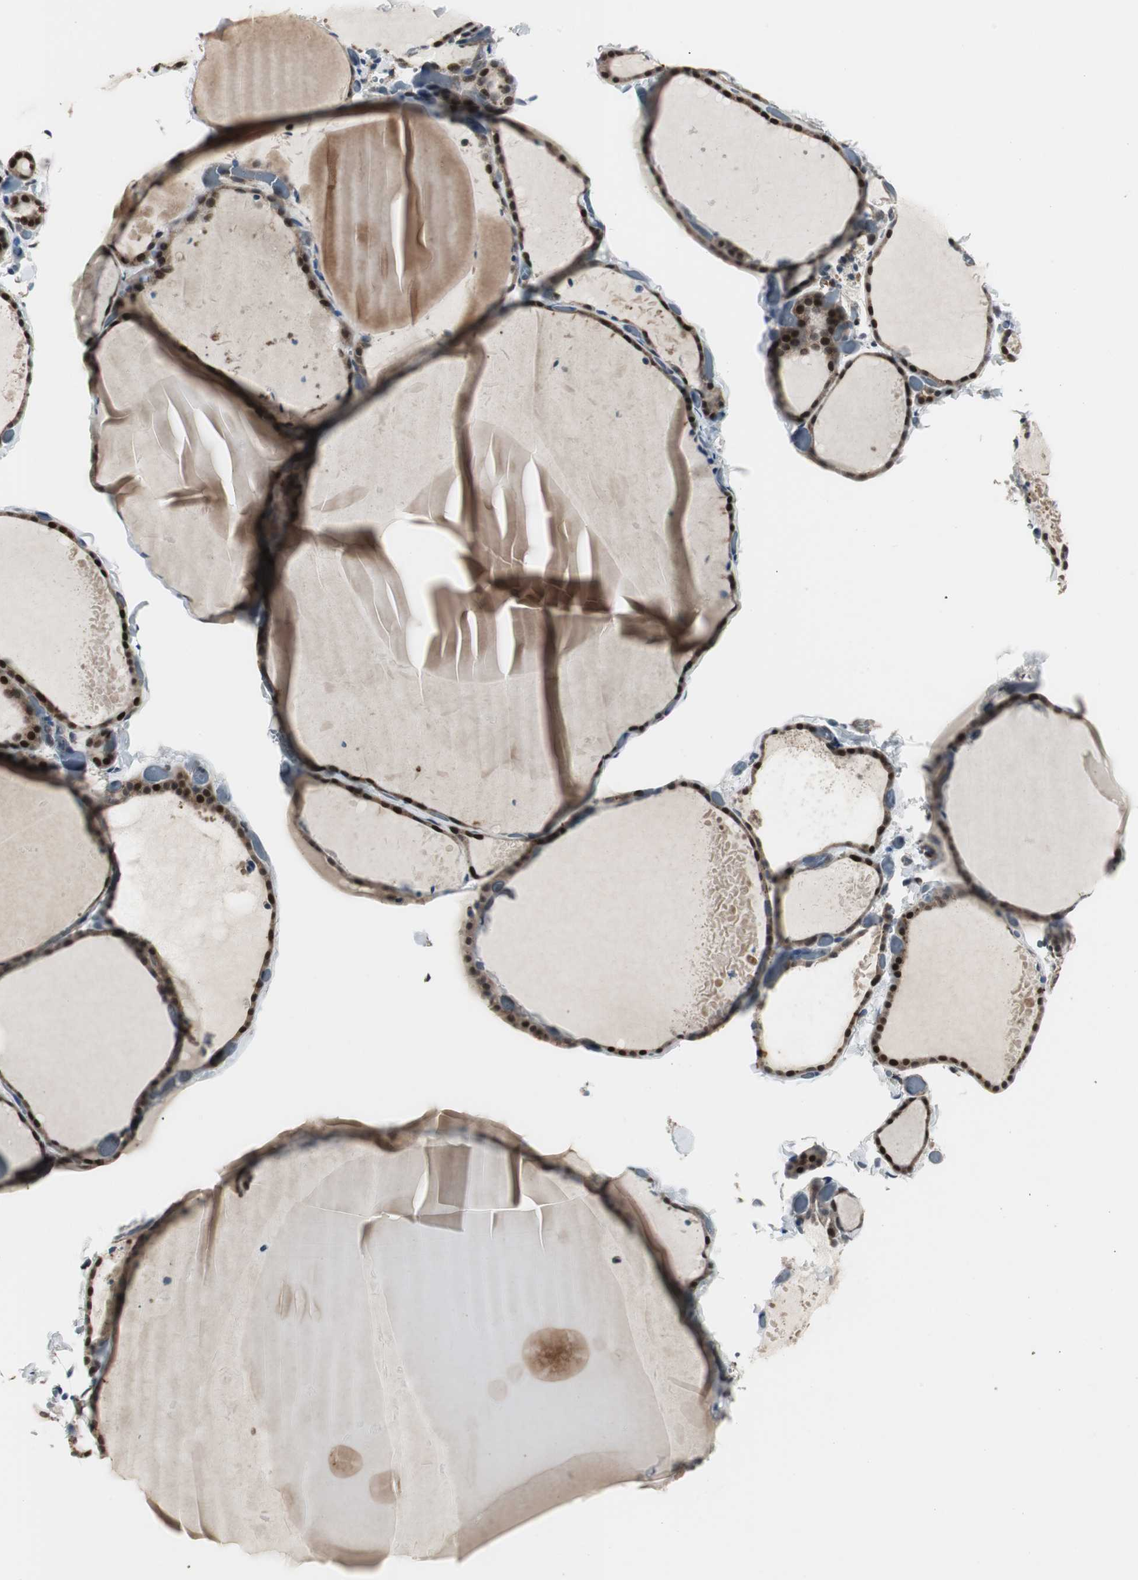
{"staining": {"intensity": "strong", "quantity": ">75%", "location": "cytoplasmic/membranous,nuclear"}, "tissue": "thyroid gland", "cell_type": "Glandular cells", "image_type": "normal", "snomed": [{"axis": "morphology", "description": "Normal tissue, NOS"}, {"axis": "topography", "description": "Thyroid gland"}], "caption": "Immunohistochemical staining of normal human thyroid gland reveals strong cytoplasmic/membranous,nuclear protein staining in about >75% of glandular cells.", "gene": "PFDN1", "patient": {"sex": "female", "age": 22}}